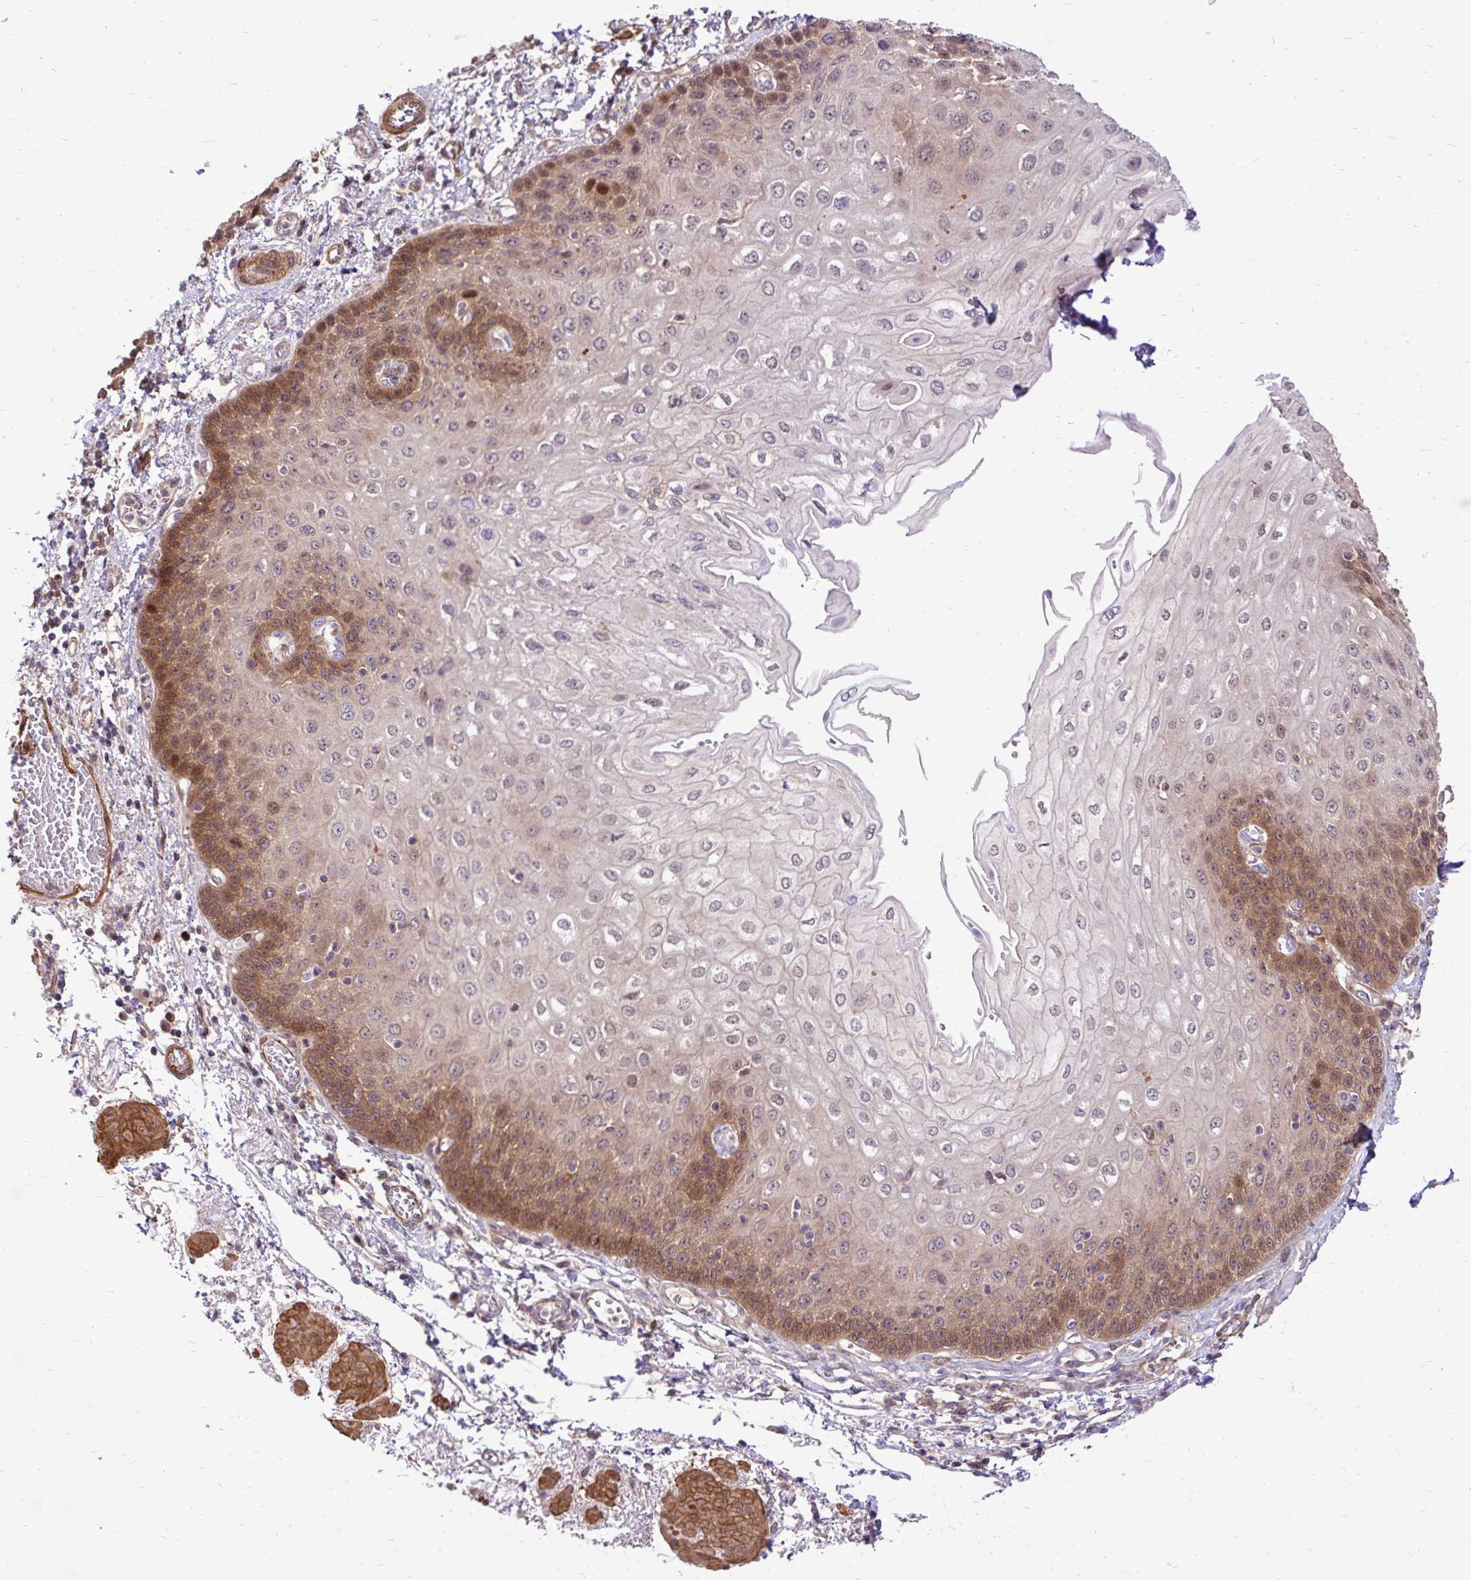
{"staining": {"intensity": "moderate", "quantity": "25%-75%", "location": "cytoplasmic/membranous,nuclear"}, "tissue": "esophagus", "cell_type": "Squamous epithelial cells", "image_type": "normal", "snomed": [{"axis": "morphology", "description": "Normal tissue, NOS"}, {"axis": "morphology", "description": "Adenocarcinoma, NOS"}, {"axis": "topography", "description": "Esophagus"}], "caption": "There is medium levels of moderate cytoplasmic/membranous,nuclear expression in squamous epithelial cells of normal esophagus, as demonstrated by immunohistochemical staining (brown color).", "gene": "TRIP6", "patient": {"sex": "male", "age": 81}}